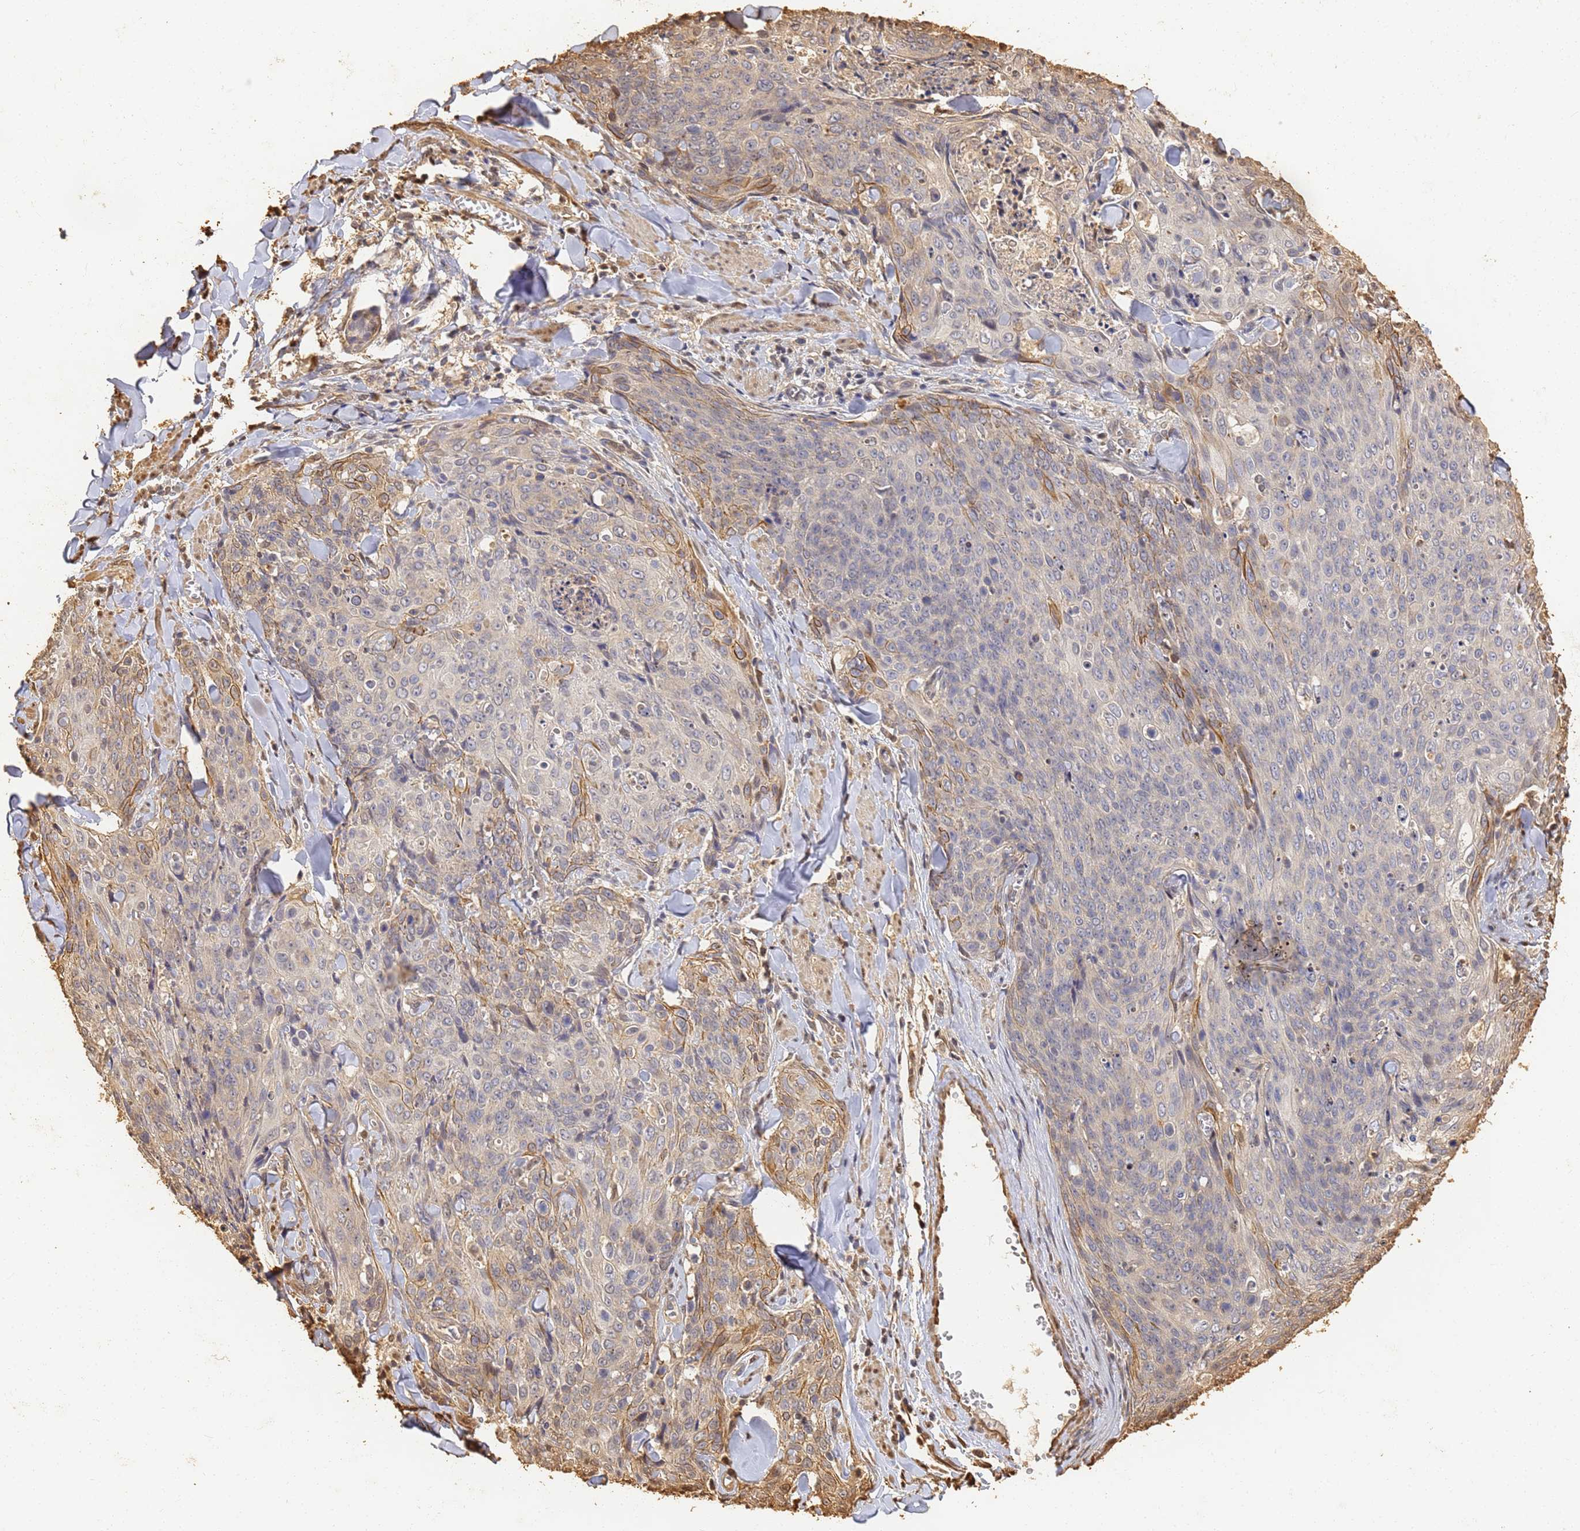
{"staining": {"intensity": "negative", "quantity": "none", "location": "none"}, "tissue": "skin cancer", "cell_type": "Tumor cells", "image_type": "cancer", "snomed": [{"axis": "morphology", "description": "Squamous cell carcinoma, NOS"}, {"axis": "topography", "description": "Skin"}, {"axis": "topography", "description": "Vulva"}], "caption": "Immunohistochemistry (IHC) of human squamous cell carcinoma (skin) shows no expression in tumor cells.", "gene": "JAK2", "patient": {"sex": "female", "age": 85}}